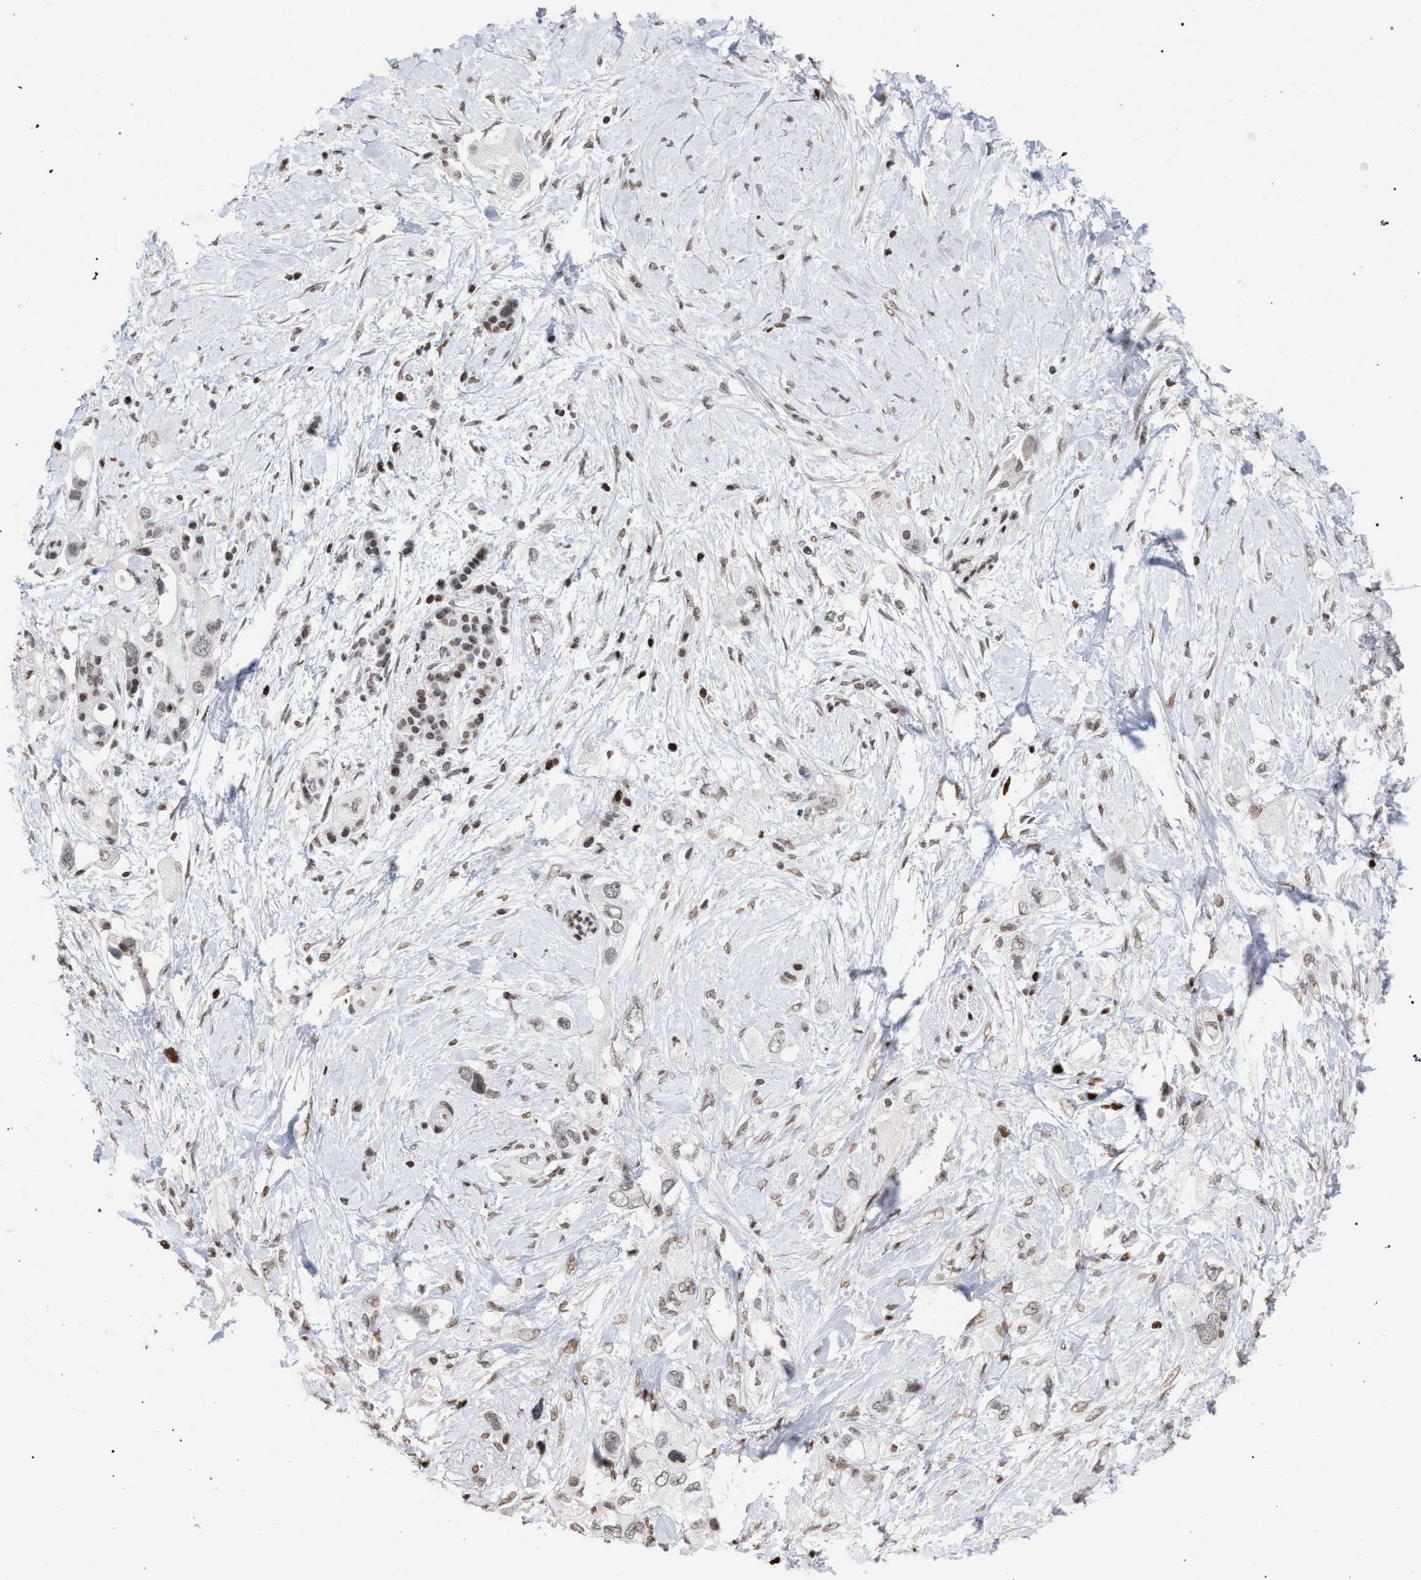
{"staining": {"intensity": "weak", "quantity": ">75%", "location": "nuclear"}, "tissue": "pancreatic cancer", "cell_type": "Tumor cells", "image_type": "cancer", "snomed": [{"axis": "morphology", "description": "Adenocarcinoma, NOS"}, {"axis": "topography", "description": "Pancreas"}], "caption": "Pancreatic cancer stained for a protein (brown) demonstrates weak nuclear positive expression in approximately >75% of tumor cells.", "gene": "FOXD3", "patient": {"sex": "female", "age": 56}}